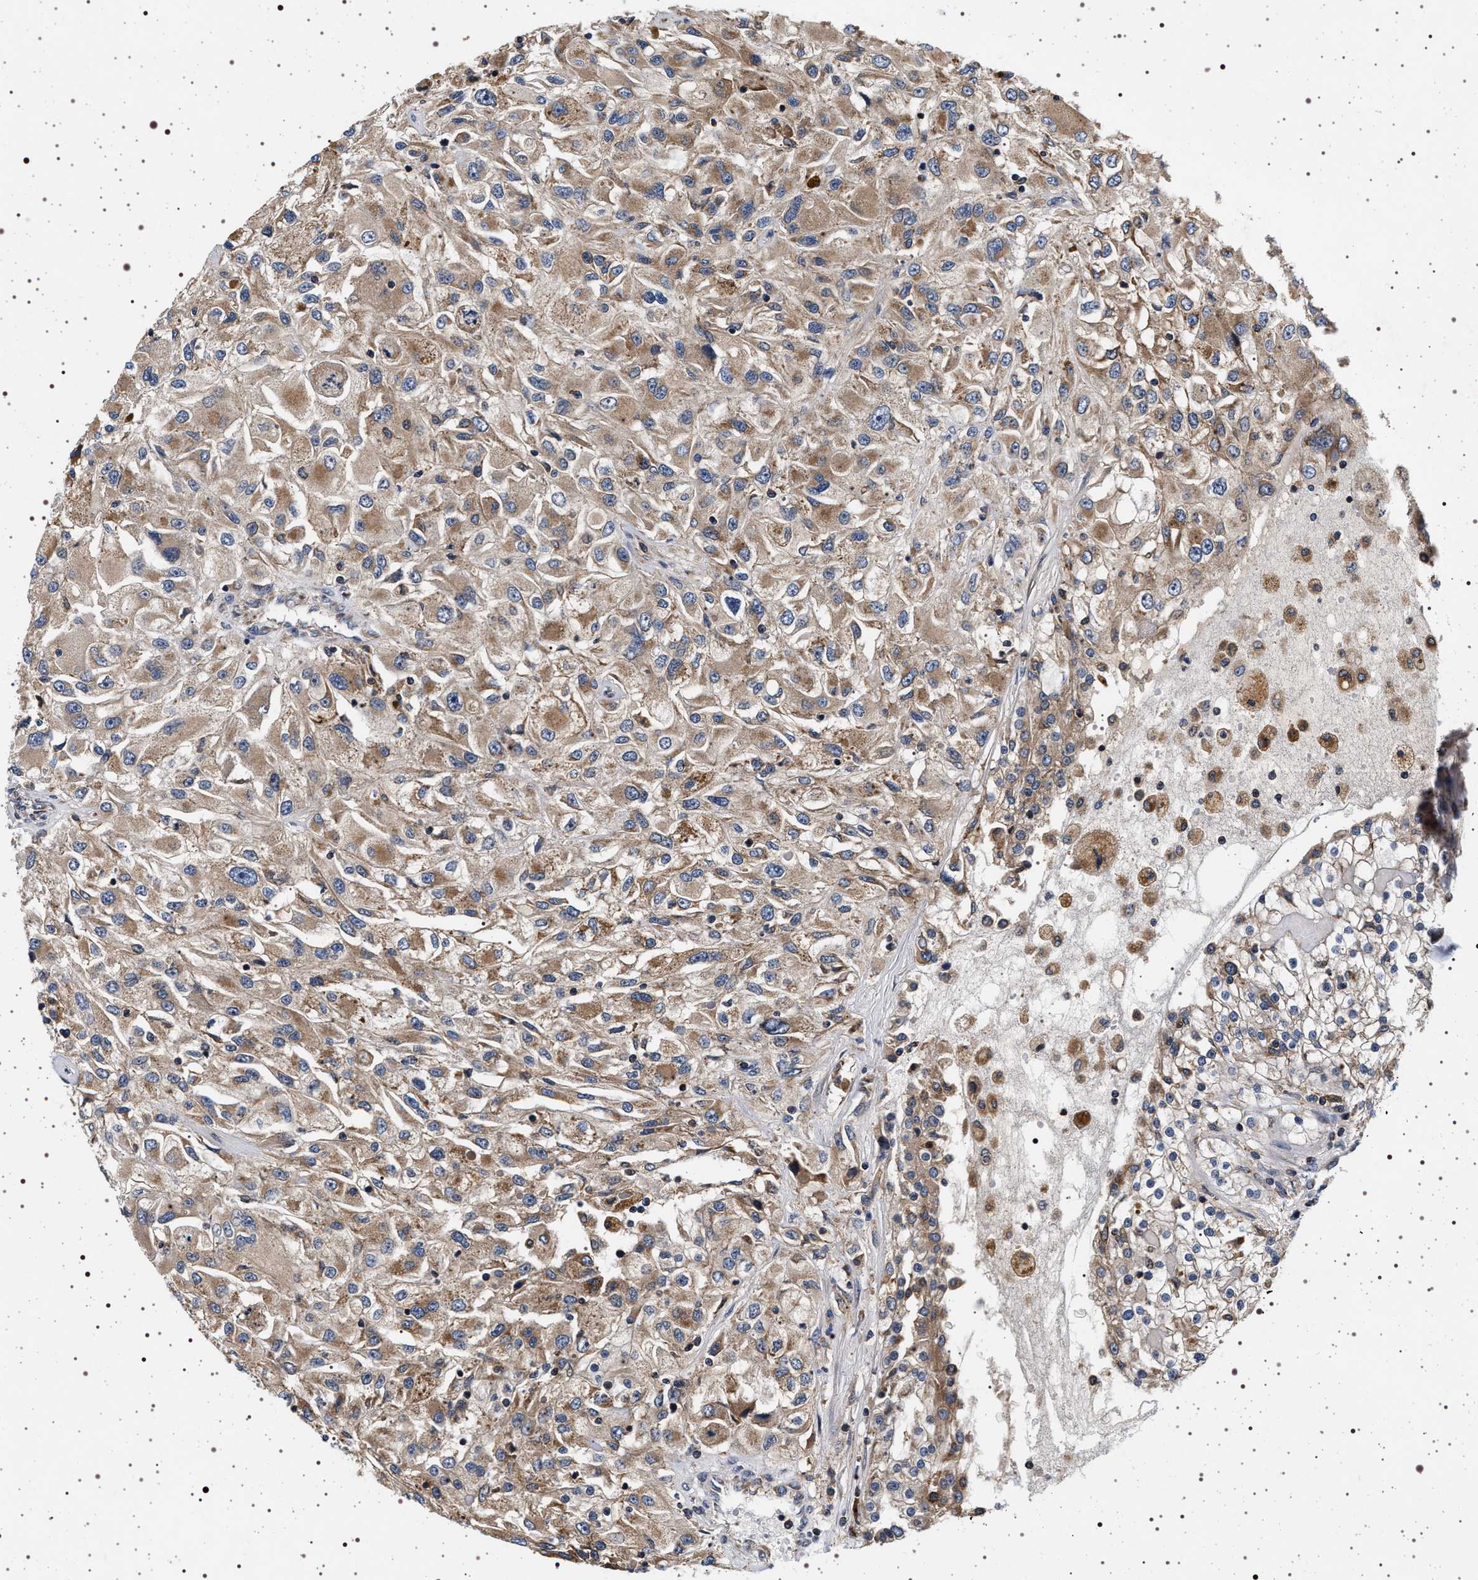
{"staining": {"intensity": "weak", "quantity": ">75%", "location": "cytoplasmic/membranous"}, "tissue": "renal cancer", "cell_type": "Tumor cells", "image_type": "cancer", "snomed": [{"axis": "morphology", "description": "Adenocarcinoma, NOS"}, {"axis": "topography", "description": "Kidney"}], "caption": "A photomicrograph of renal cancer stained for a protein reveals weak cytoplasmic/membranous brown staining in tumor cells. The protein is stained brown, and the nuclei are stained in blue (DAB IHC with brightfield microscopy, high magnification).", "gene": "DCBLD2", "patient": {"sex": "female", "age": 52}}